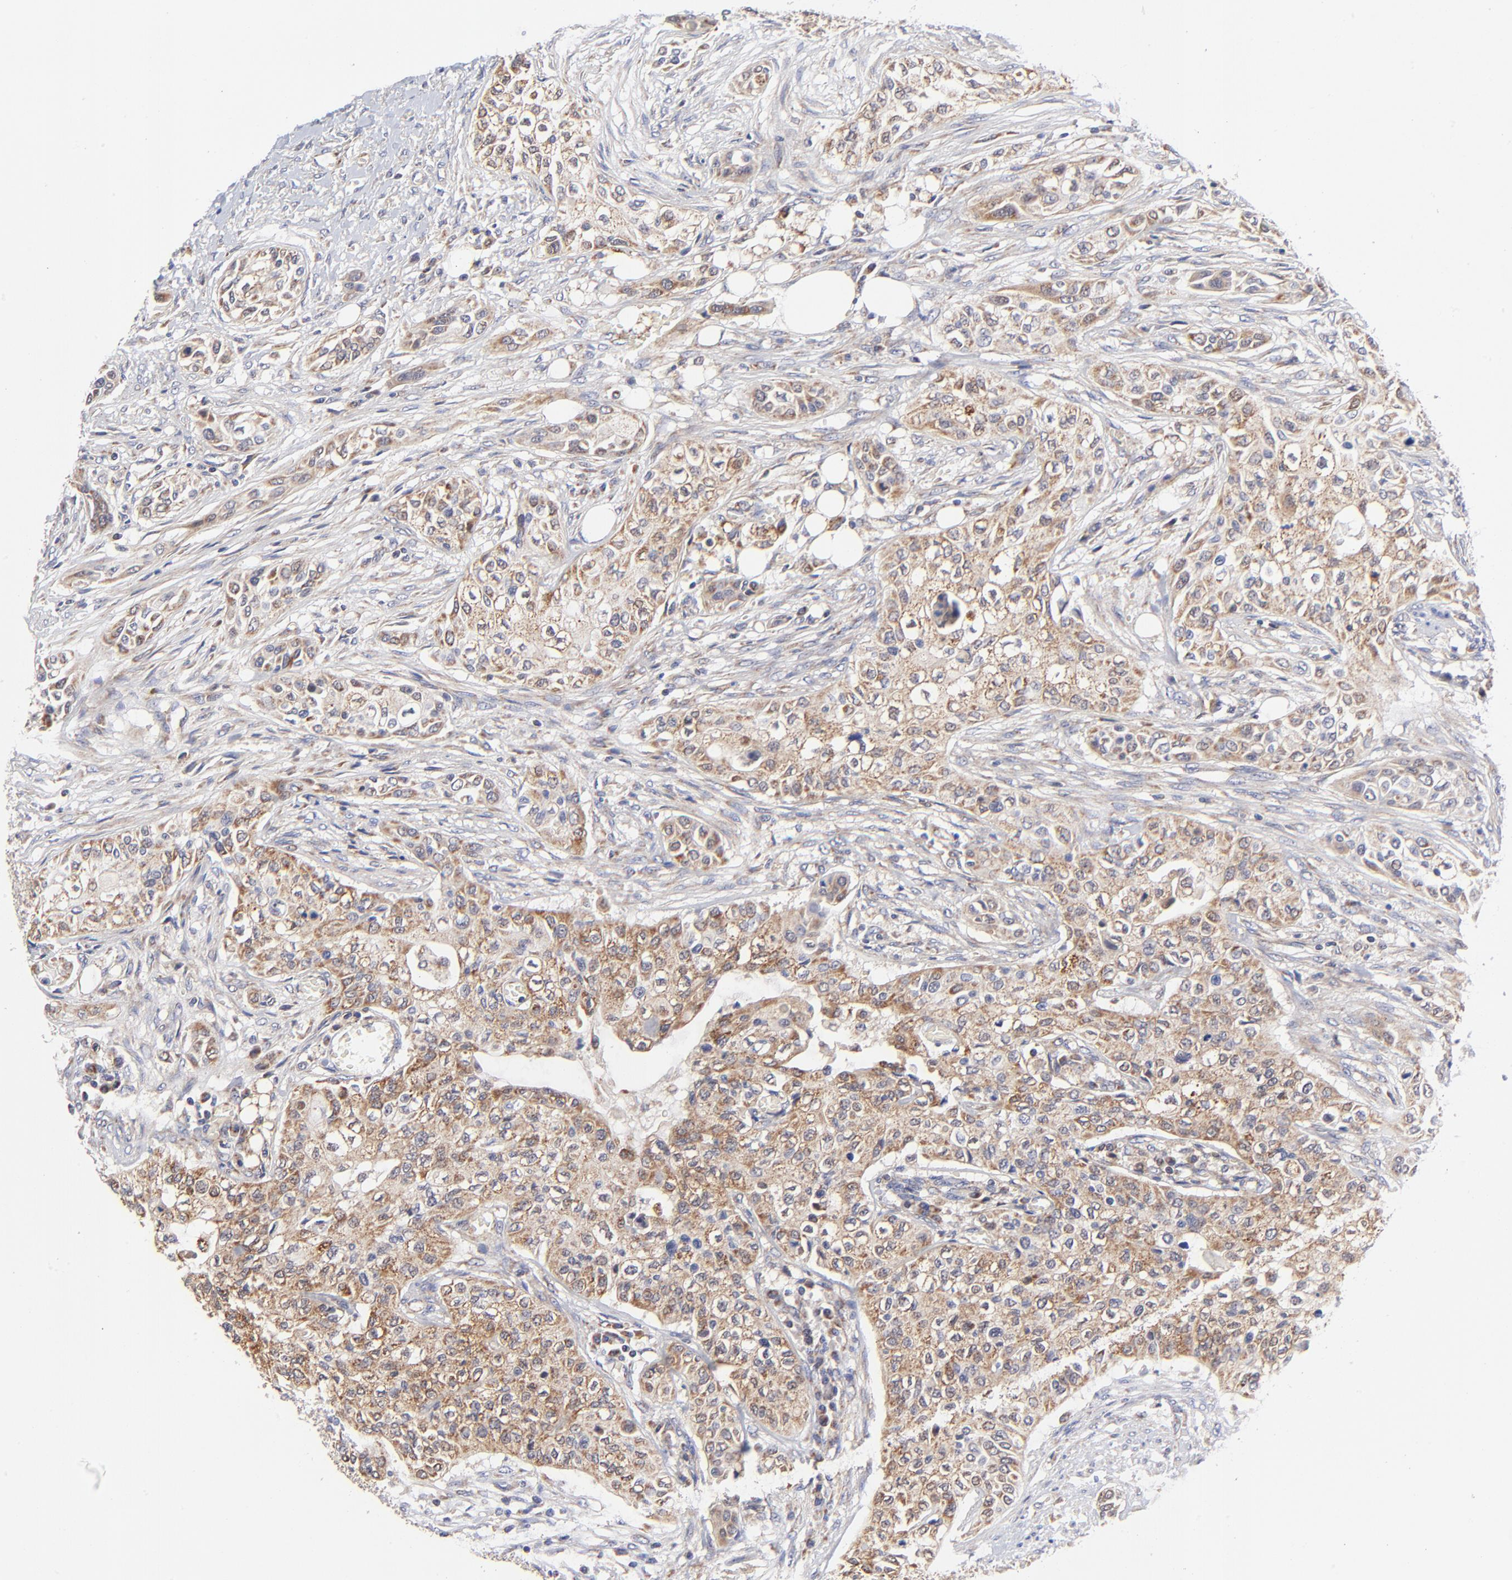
{"staining": {"intensity": "weak", "quantity": "25%-75%", "location": "cytoplasmic/membranous"}, "tissue": "urothelial cancer", "cell_type": "Tumor cells", "image_type": "cancer", "snomed": [{"axis": "morphology", "description": "Urothelial carcinoma, High grade"}, {"axis": "topography", "description": "Urinary bladder"}], "caption": "Urothelial cancer was stained to show a protein in brown. There is low levels of weak cytoplasmic/membranous staining in about 25%-75% of tumor cells. The protein of interest is shown in brown color, while the nuclei are stained blue.", "gene": "FBXL12", "patient": {"sex": "male", "age": 74}}